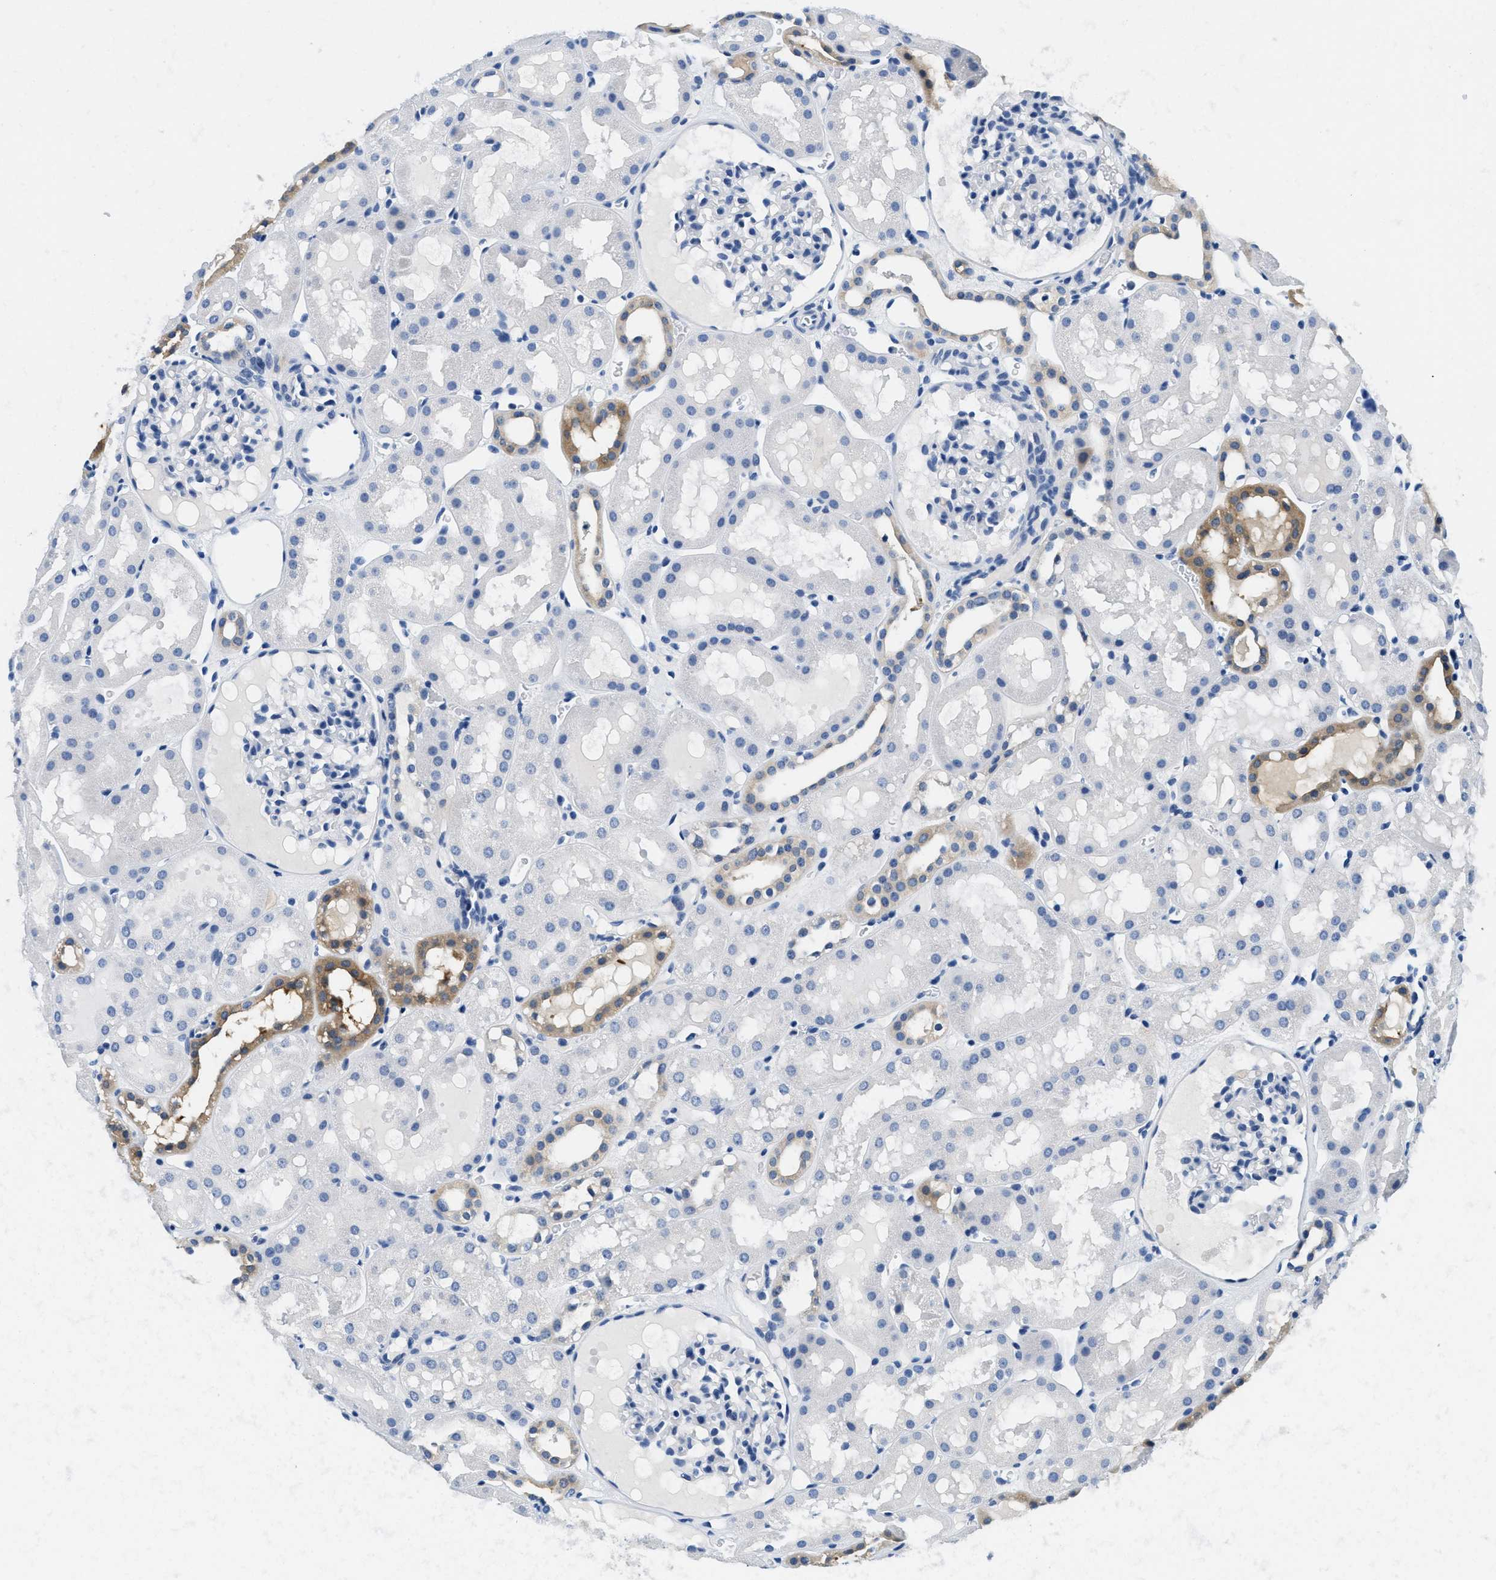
{"staining": {"intensity": "negative", "quantity": "none", "location": "none"}, "tissue": "kidney", "cell_type": "Cells in glomeruli", "image_type": "normal", "snomed": [{"axis": "morphology", "description": "Normal tissue, NOS"}, {"axis": "topography", "description": "Kidney"}, {"axis": "topography", "description": "Urinary bladder"}], "caption": "Unremarkable kidney was stained to show a protein in brown. There is no significant positivity in cells in glomeruli.", "gene": "GSTM3", "patient": {"sex": "male", "age": 16}}